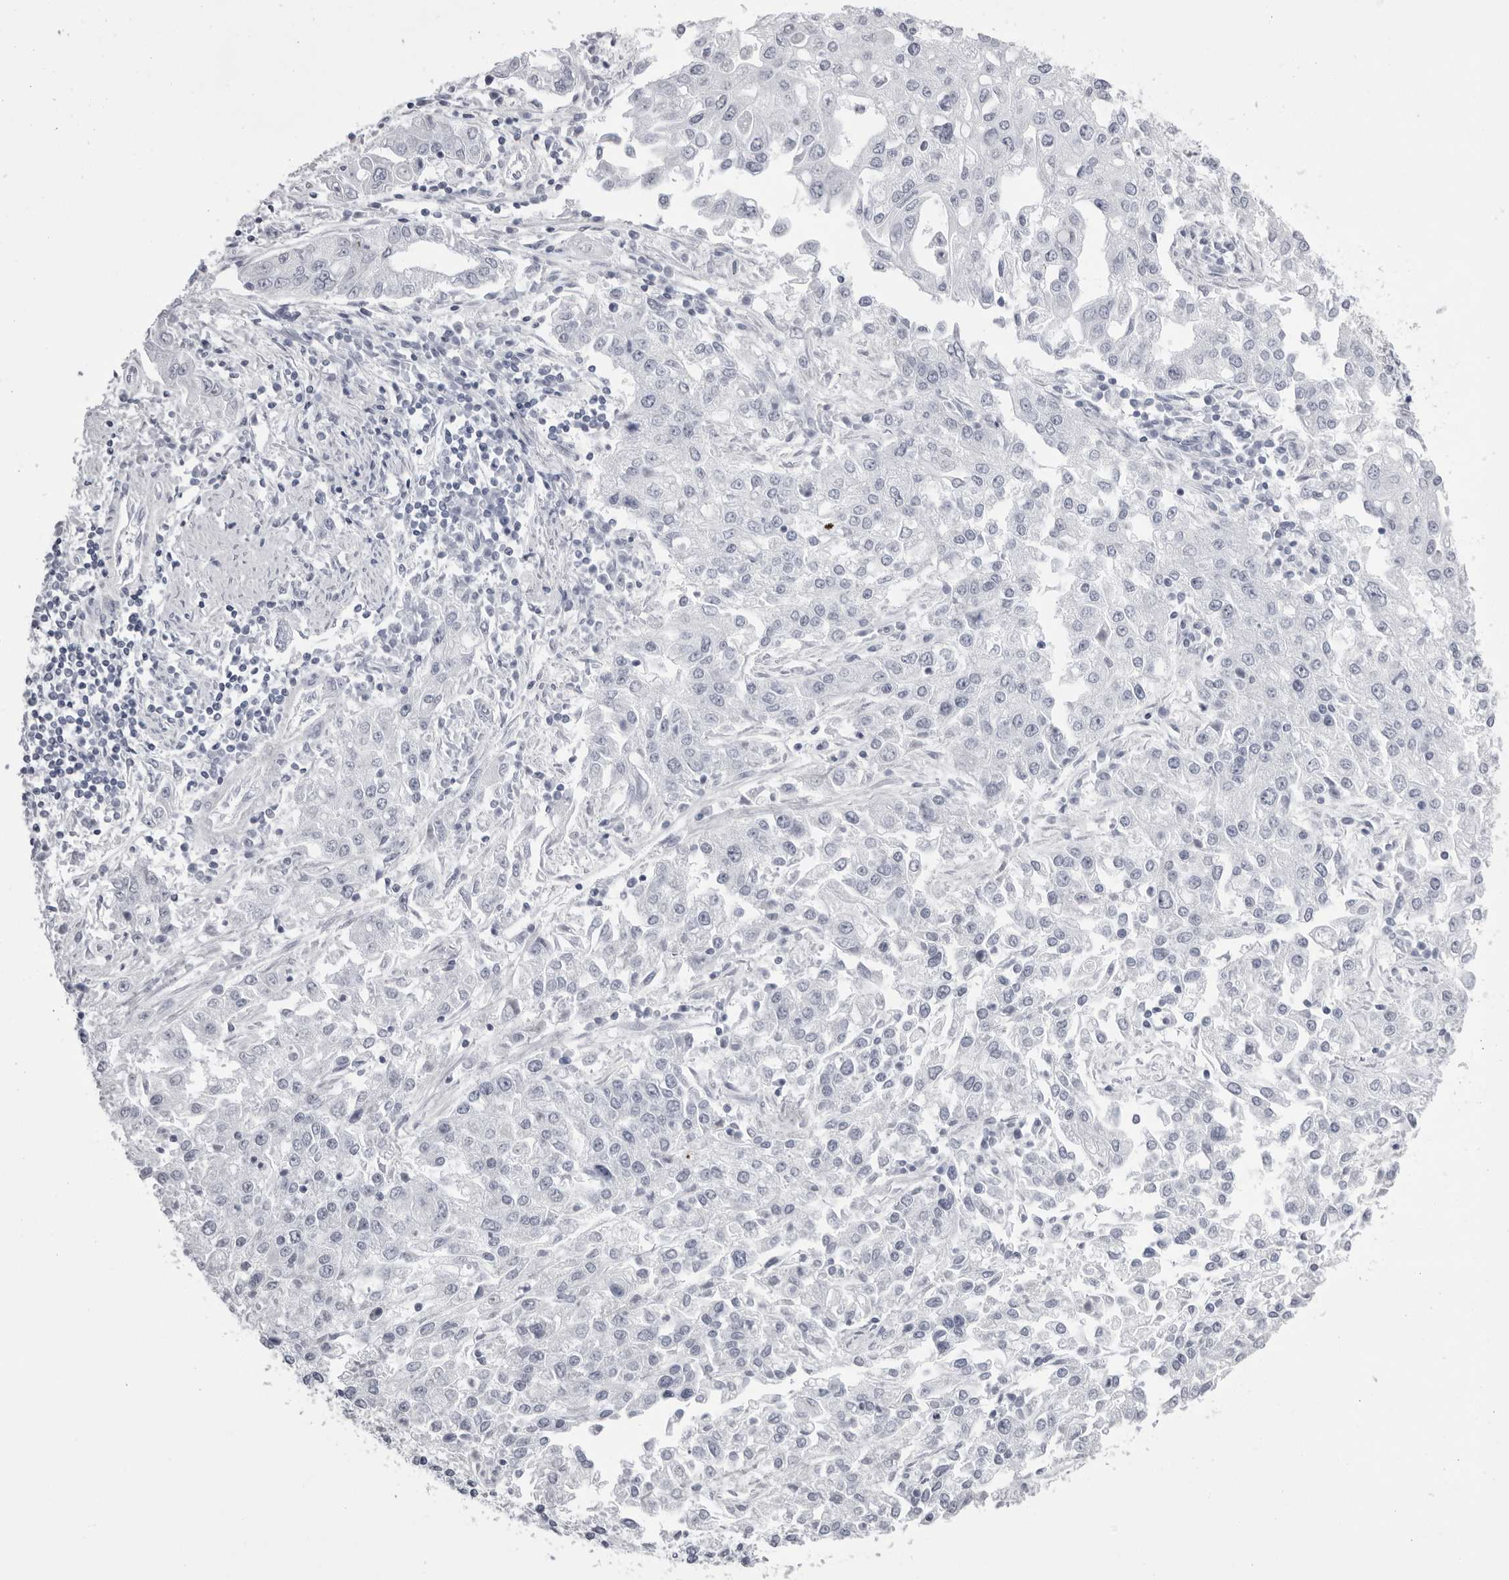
{"staining": {"intensity": "negative", "quantity": "none", "location": "none"}, "tissue": "endometrial cancer", "cell_type": "Tumor cells", "image_type": "cancer", "snomed": [{"axis": "morphology", "description": "Adenocarcinoma, NOS"}, {"axis": "topography", "description": "Endometrium"}], "caption": "Endometrial cancer was stained to show a protein in brown. There is no significant positivity in tumor cells.", "gene": "TMOD4", "patient": {"sex": "female", "age": 49}}